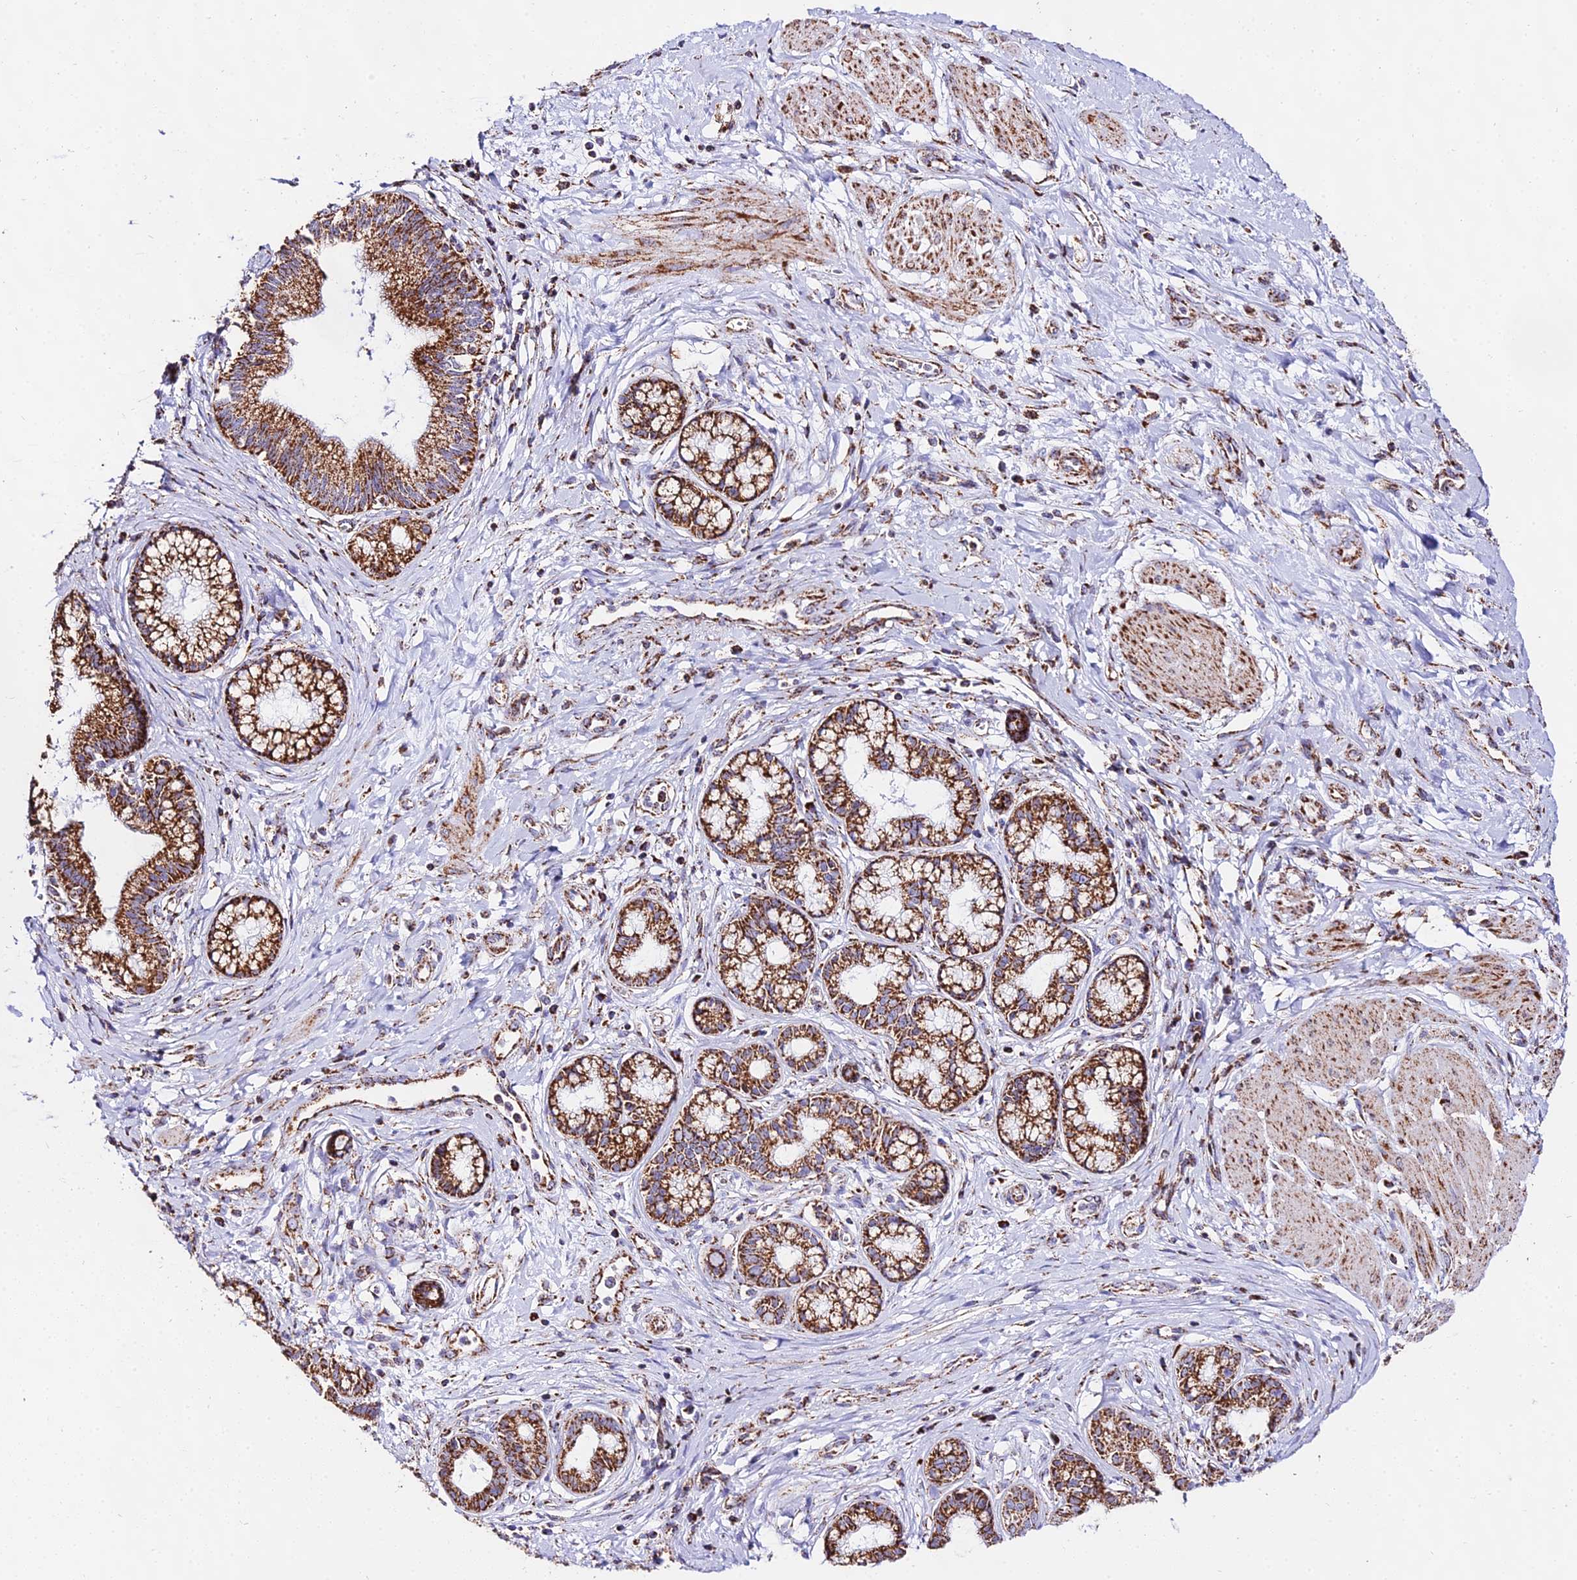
{"staining": {"intensity": "strong", "quantity": ">75%", "location": "cytoplasmic/membranous"}, "tissue": "pancreatic cancer", "cell_type": "Tumor cells", "image_type": "cancer", "snomed": [{"axis": "morphology", "description": "Adenocarcinoma, NOS"}, {"axis": "topography", "description": "Pancreas"}], "caption": "Tumor cells demonstrate high levels of strong cytoplasmic/membranous positivity in approximately >75% of cells in human adenocarcinoma (pancreatic). (DAB IHC with brightfield microscopy, high magnification).", "gene": "ATP5PD", "patient": {"sex": "male", "age": 72}}